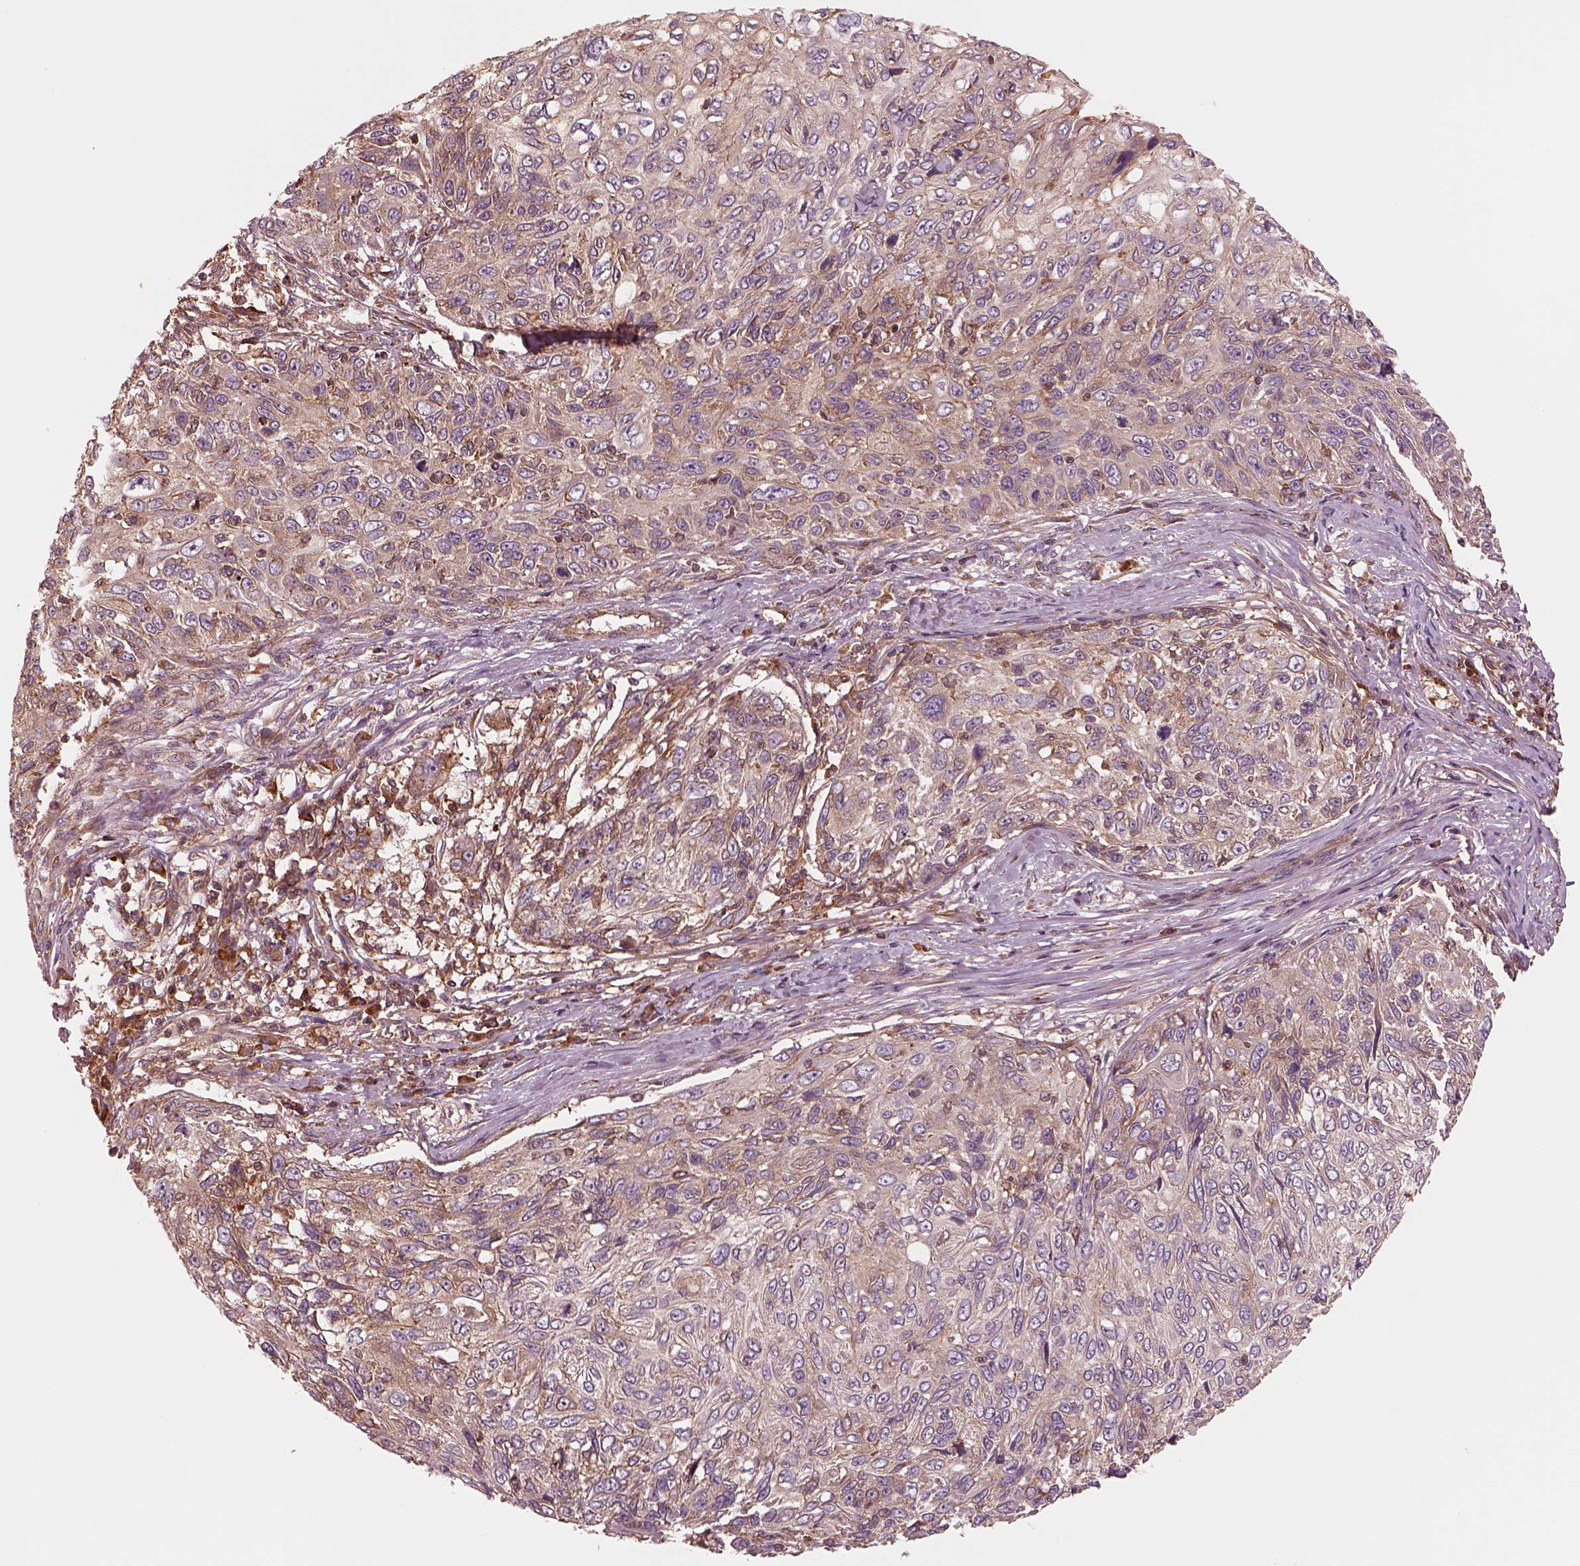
{"staining": {"intensity": "weak", "quantity": "25%-75%", "location": "cytoplasmic/membranous"}, "tissue": "skin cancer", "cell_type": "Tumor cells", "image_type": "cancer", "snomed": [{"axis": "morphology", "description": "Squamous cell carcinoma, NOS"}, {"axis": "topography", "description": "Skin"}], "caption": "Skin squamous cell carcinoma was stained to show a protein in brown. There is low levels of weak cytoplasmic/membranous staining in approximately 25%-75% of tumor cells. The protein of interest is shown in brown color, while the nuclei are stained blue.", "gene": "ASCC2", "patient": {"sex": "male", "age": 92}}